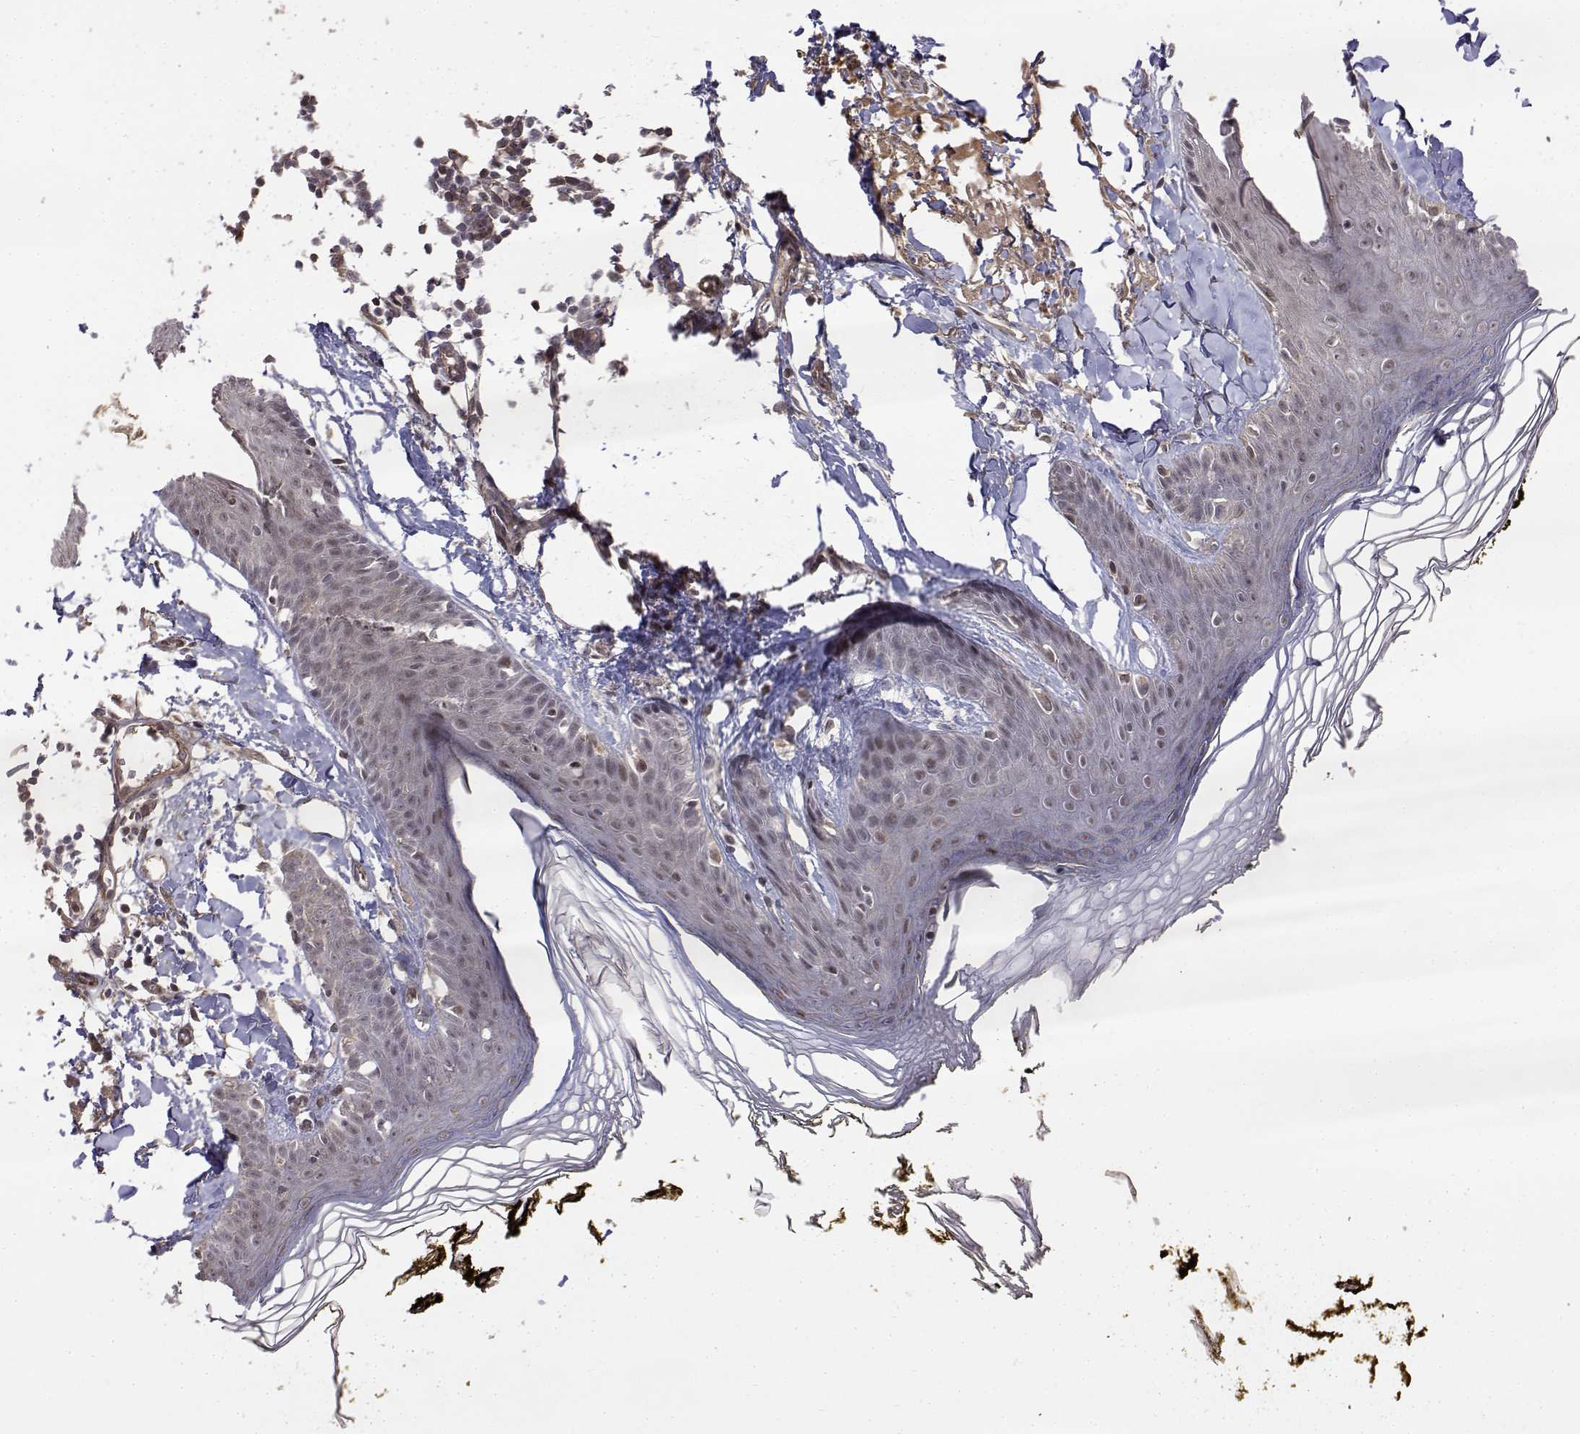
{"staining": {"intensity": "moderate", "quantity": ">75%", "location": "cytoplasmic/membranous,nuclear"}, "tissue": "skin", "cell_type": "Fibroblasts", "image_type": "normal", "snomed": [{"axis": "morphology", "description": "Normal tissue, NOS"}, {"axis": "topography", "description": "Skin"}], "caption": "Skin stained with immunohistochemistry shows moderate cytoplasmic/membranous,nuclear positivity in about >75% of fibroblasts. (IHC, brightfield microscopy, high magnification).", "gene": "ITGA7", "patient": {"sex": "male", "age": 76}}